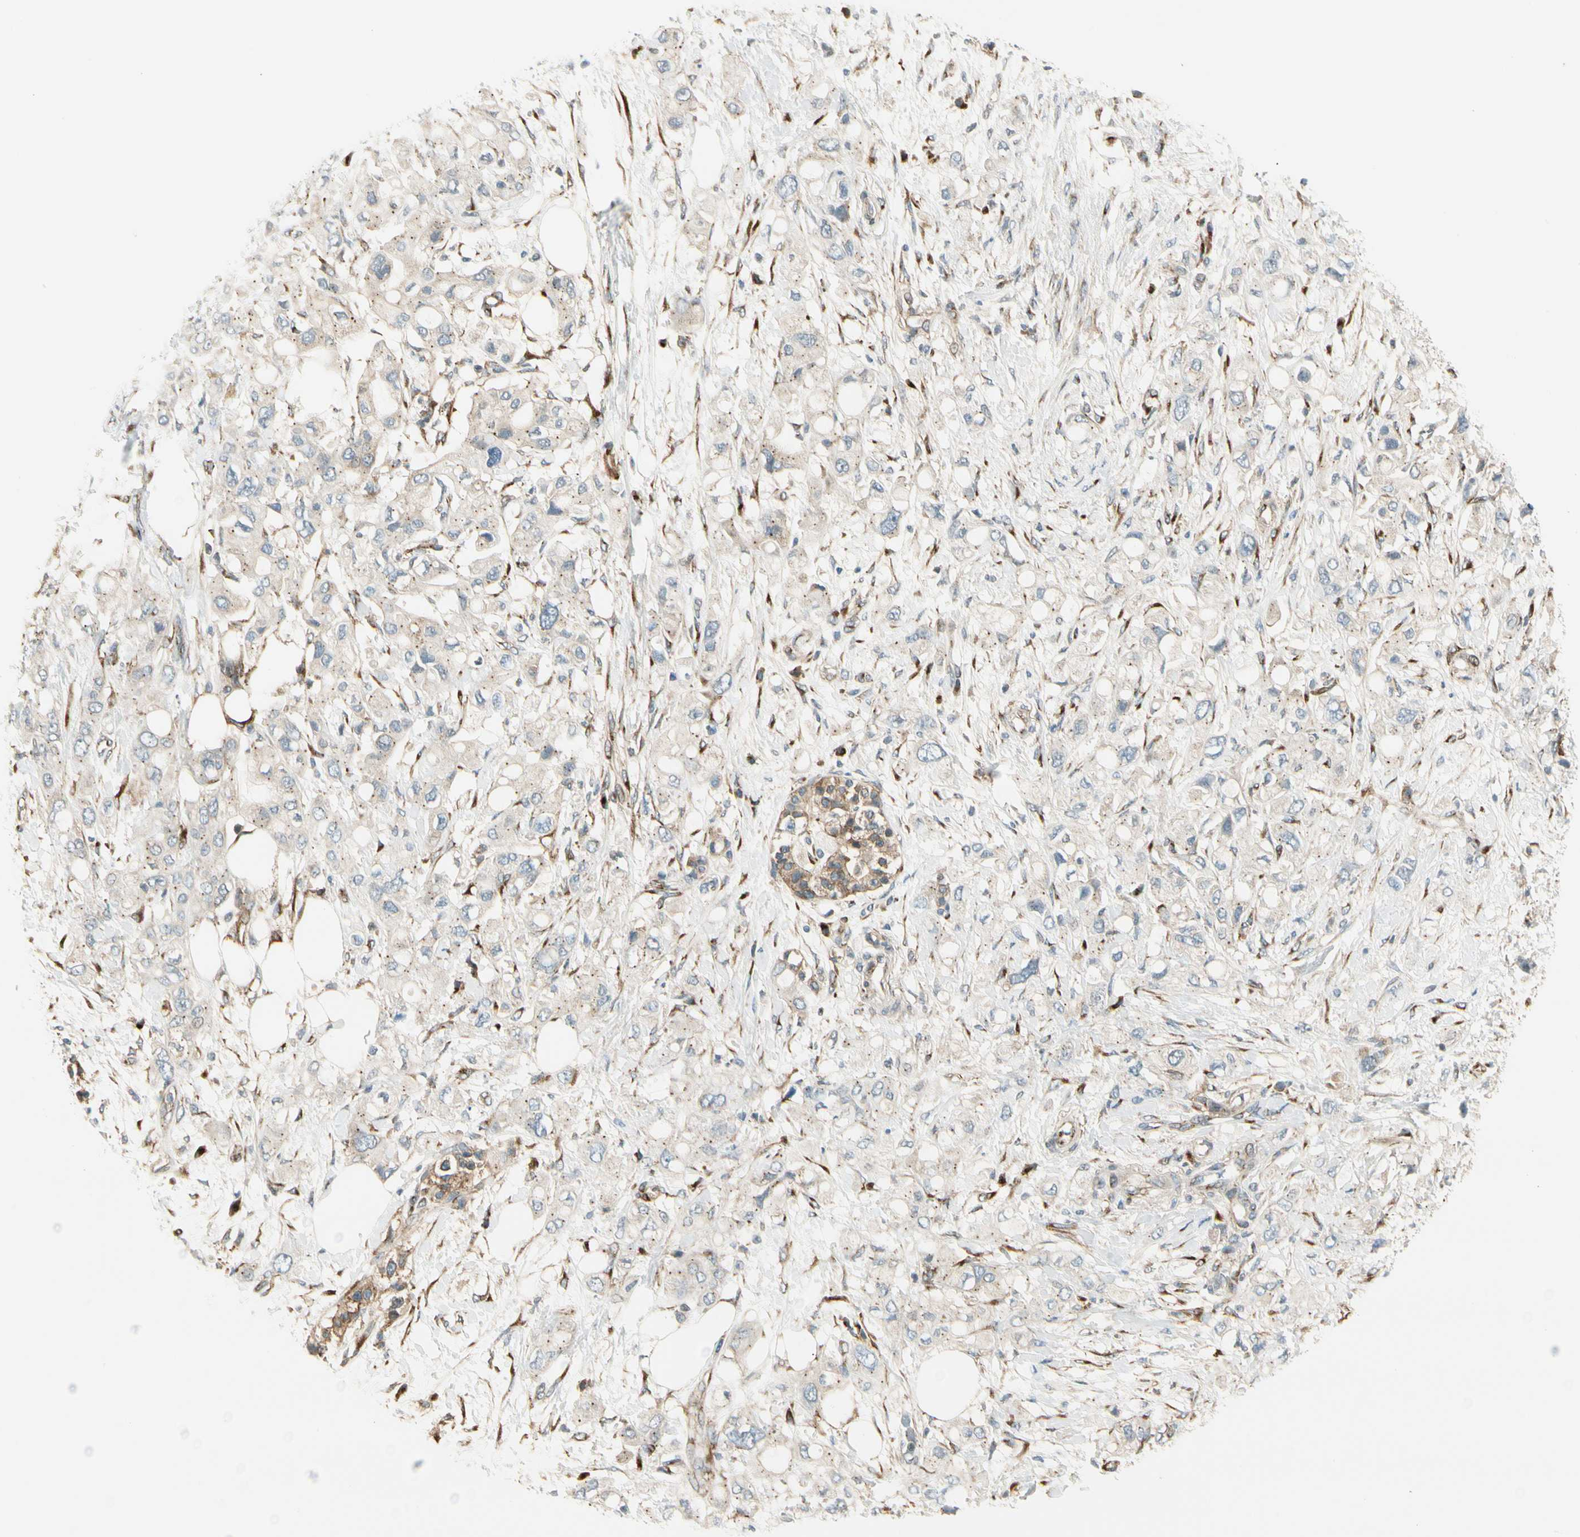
{"staining": {"intensity": "weak", "quantity": ">75%", "location": "cytoplasmic/membranous"}, "tissue": "pancreatic cancer", "cell_type": "Tumor cells", "image_type": "cancer", "snomed": [{"axis": "morphology", "description": "Adenocarcinoma, NOS"}, {"axis": "topography", "description": "Pancreas"}], "caption": "IHC of pancreatic adenocarcinoma reveals low levels of weak cytoplasmic/membranous staining in about >75% of tumor cells.", "gene": "MANSC1", "patient": {"sex": "female", "age": 56}}